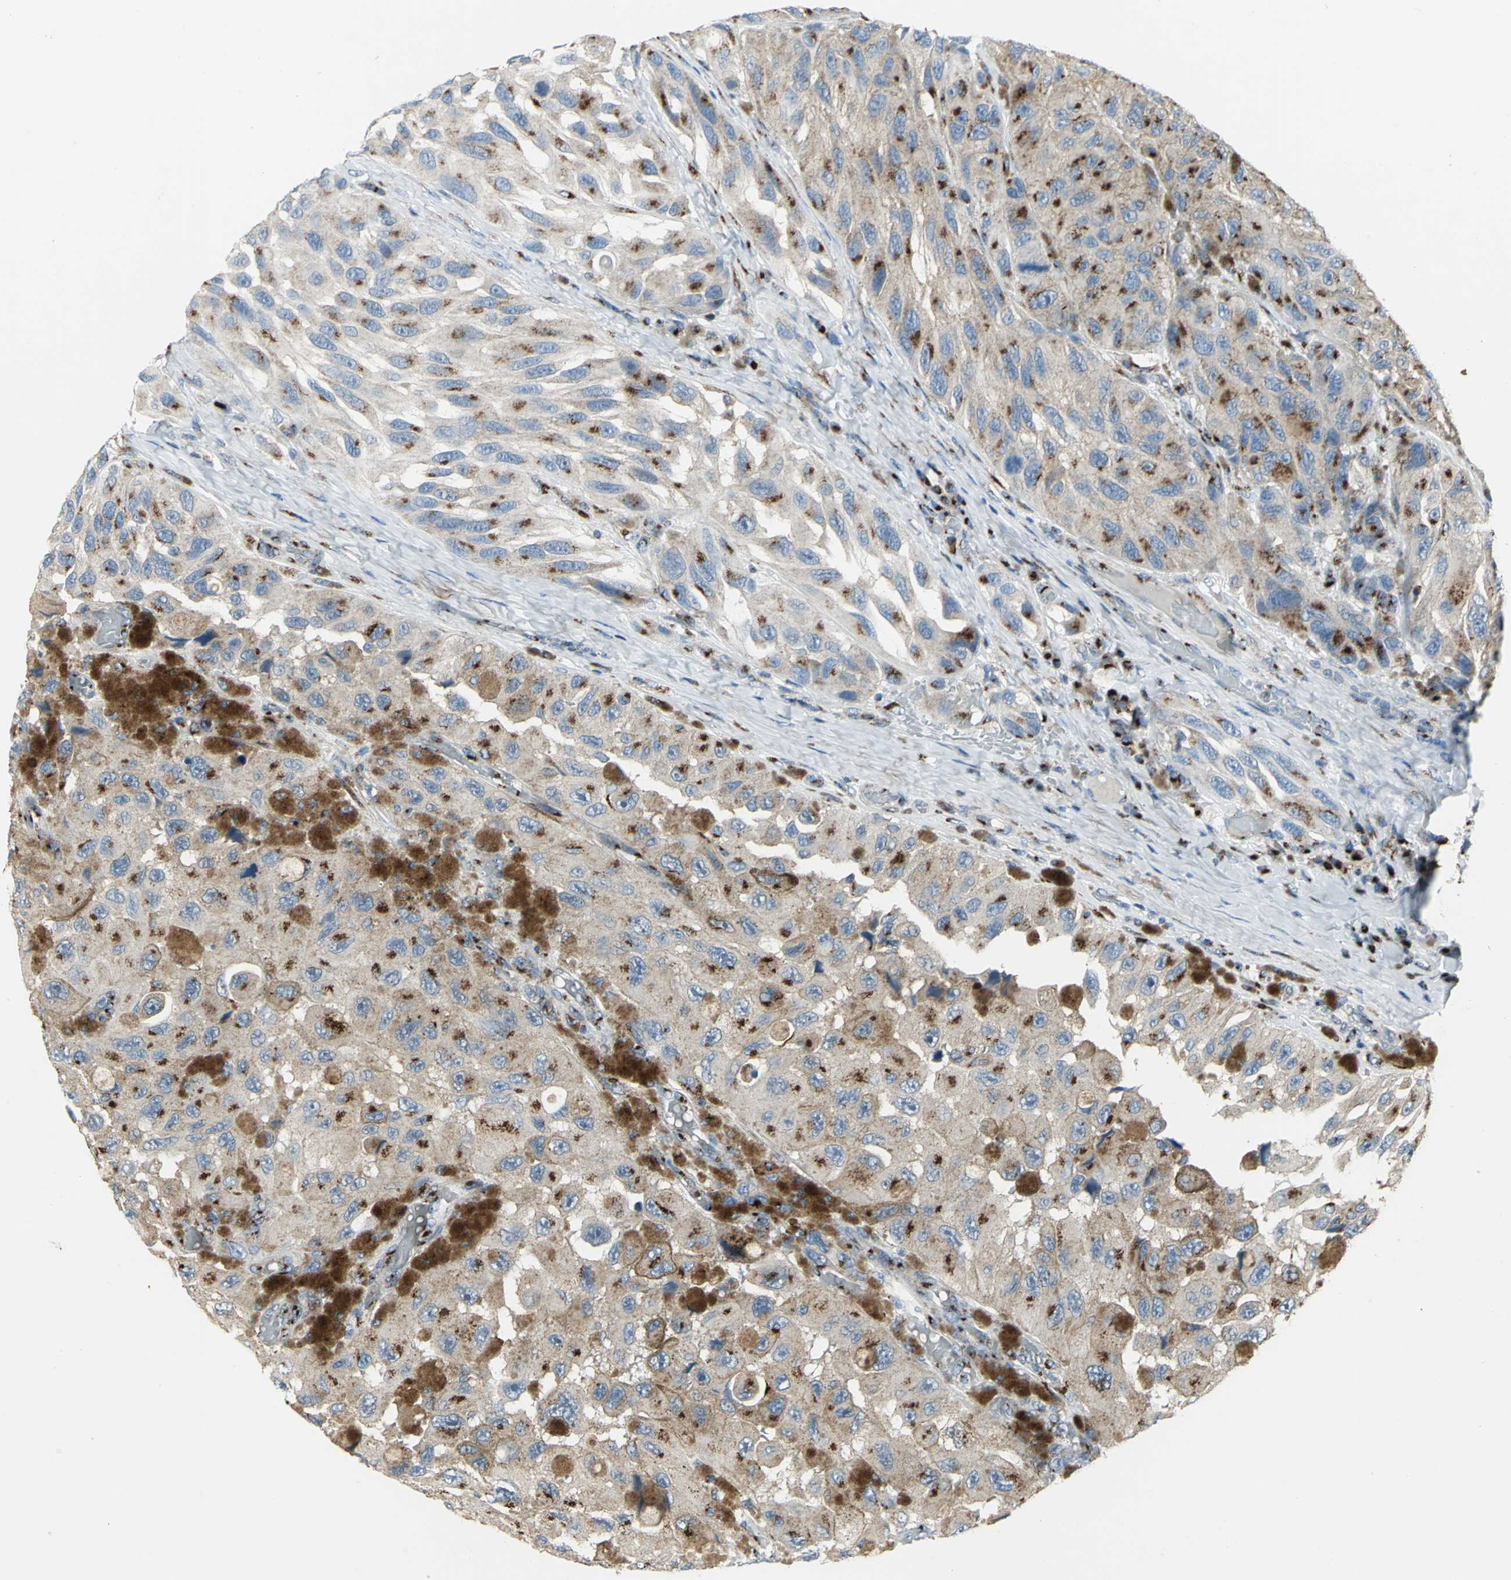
{"staining": {"intensity": "strong", "quantity": ">75%", "location": "cytoplasmic/membranous"}, "tissue": "melanoma", "cell_type": "Tumor cells", "image_type": "cancer", "snomed": [{"axis": "morphology", "description": "Malignant melanoma, NOS"}, {"axis": "topography", "description": "Skin"}], "caption": "Human melanoma stained with a protein marker demonstrates strong staining in tumor cells.", "gene": "GPR3", "patient": {"sex": "female", "age": 73}}